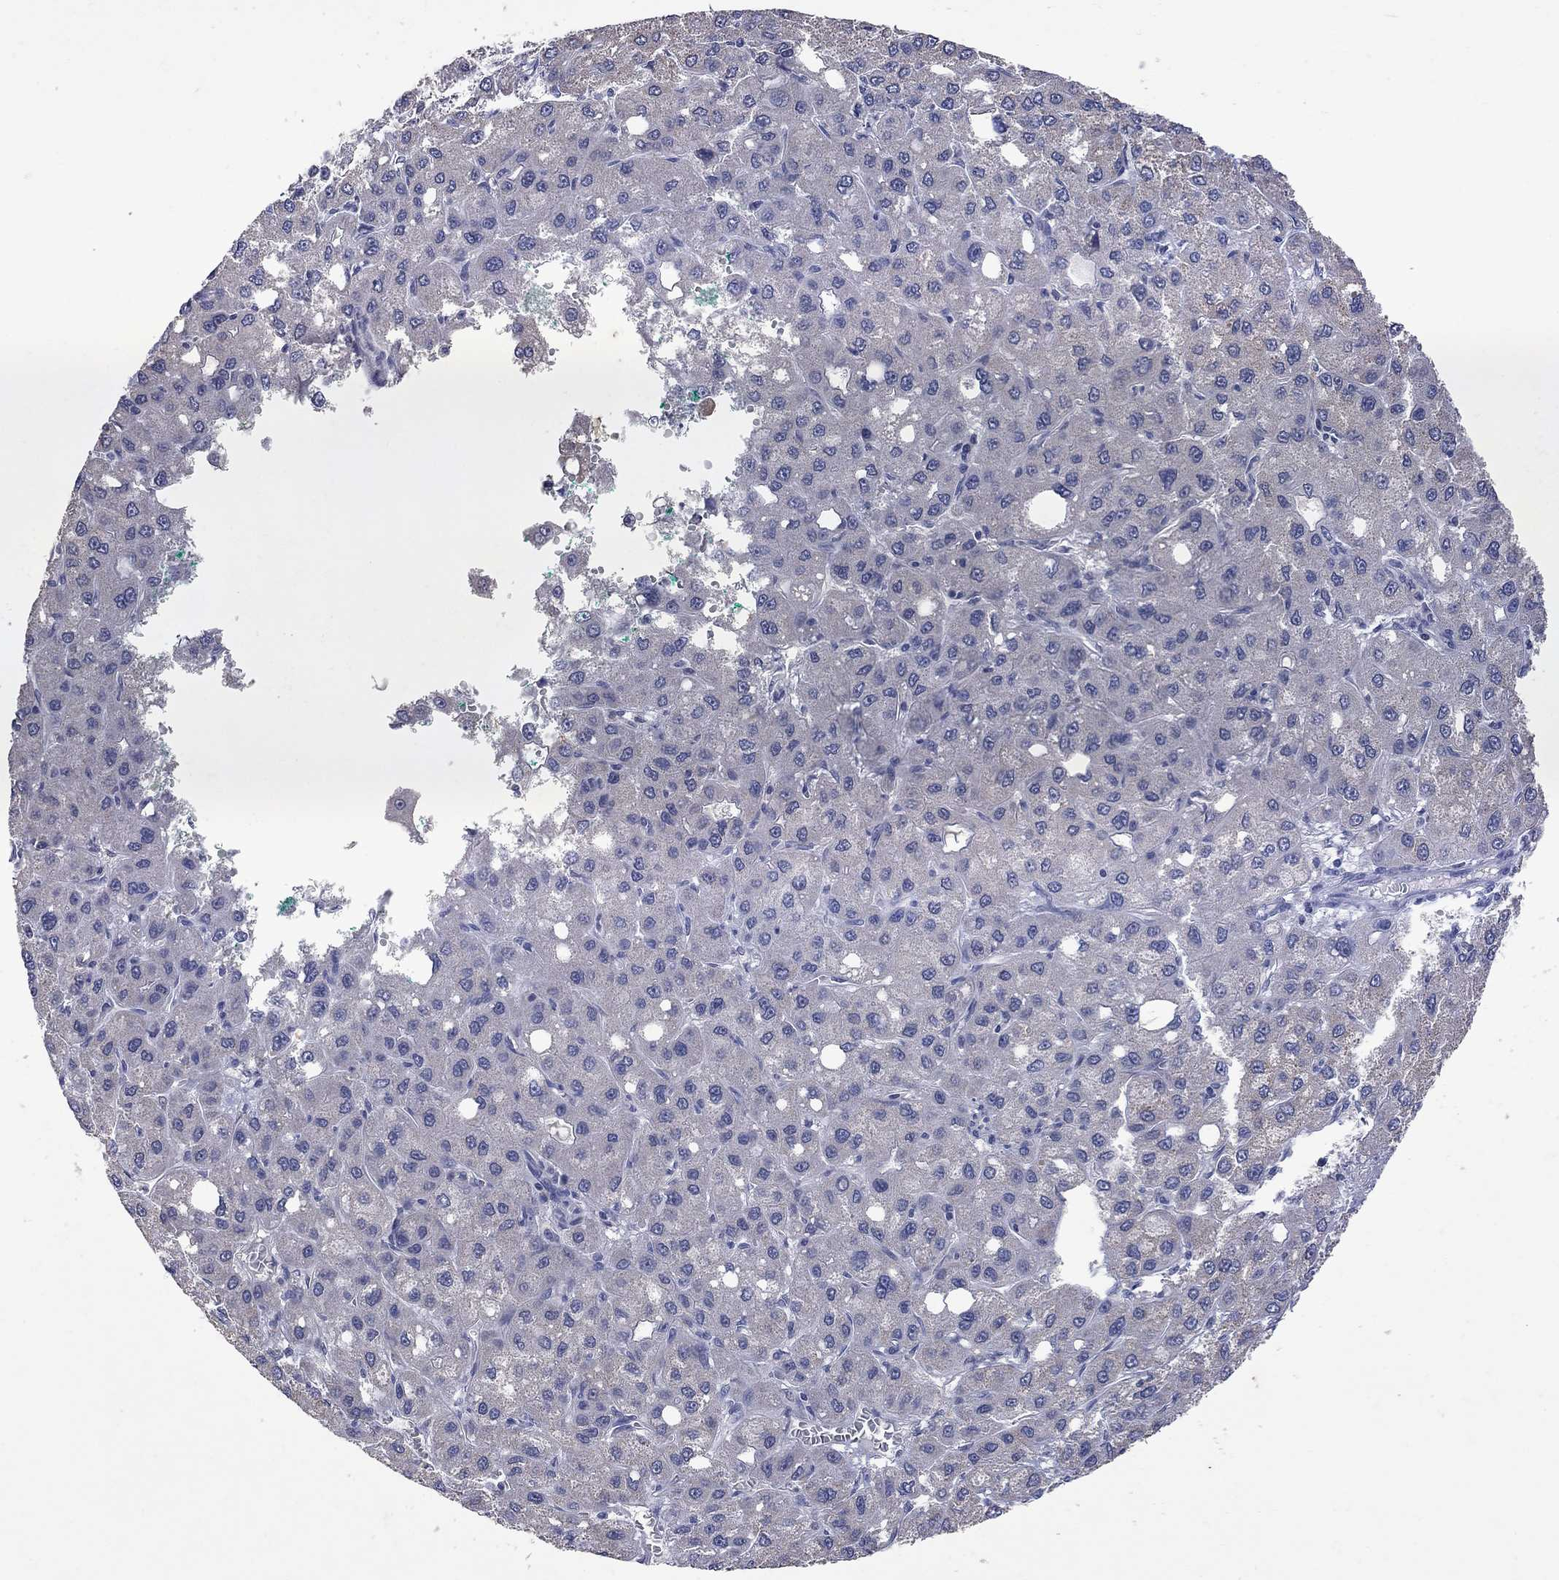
{"staining": {"intensity": "negative", "quantity": "none", "location": "none"}, "tissue": "liver cancer", "cell_type": "Tumor cells", "image_type": "cancer", "snomed": [{"axis": "morphology", "description": "Carcinoma, Hepatocellular, NOS"}, {"axis": "topography", "description": "Liver"}], "caption": "A histopathology image of human liver hepatocellular carcinoma is negative for staining in tumor cells.", "gene": "NOS2", "patient": {"sex": "male", "age": 73}}